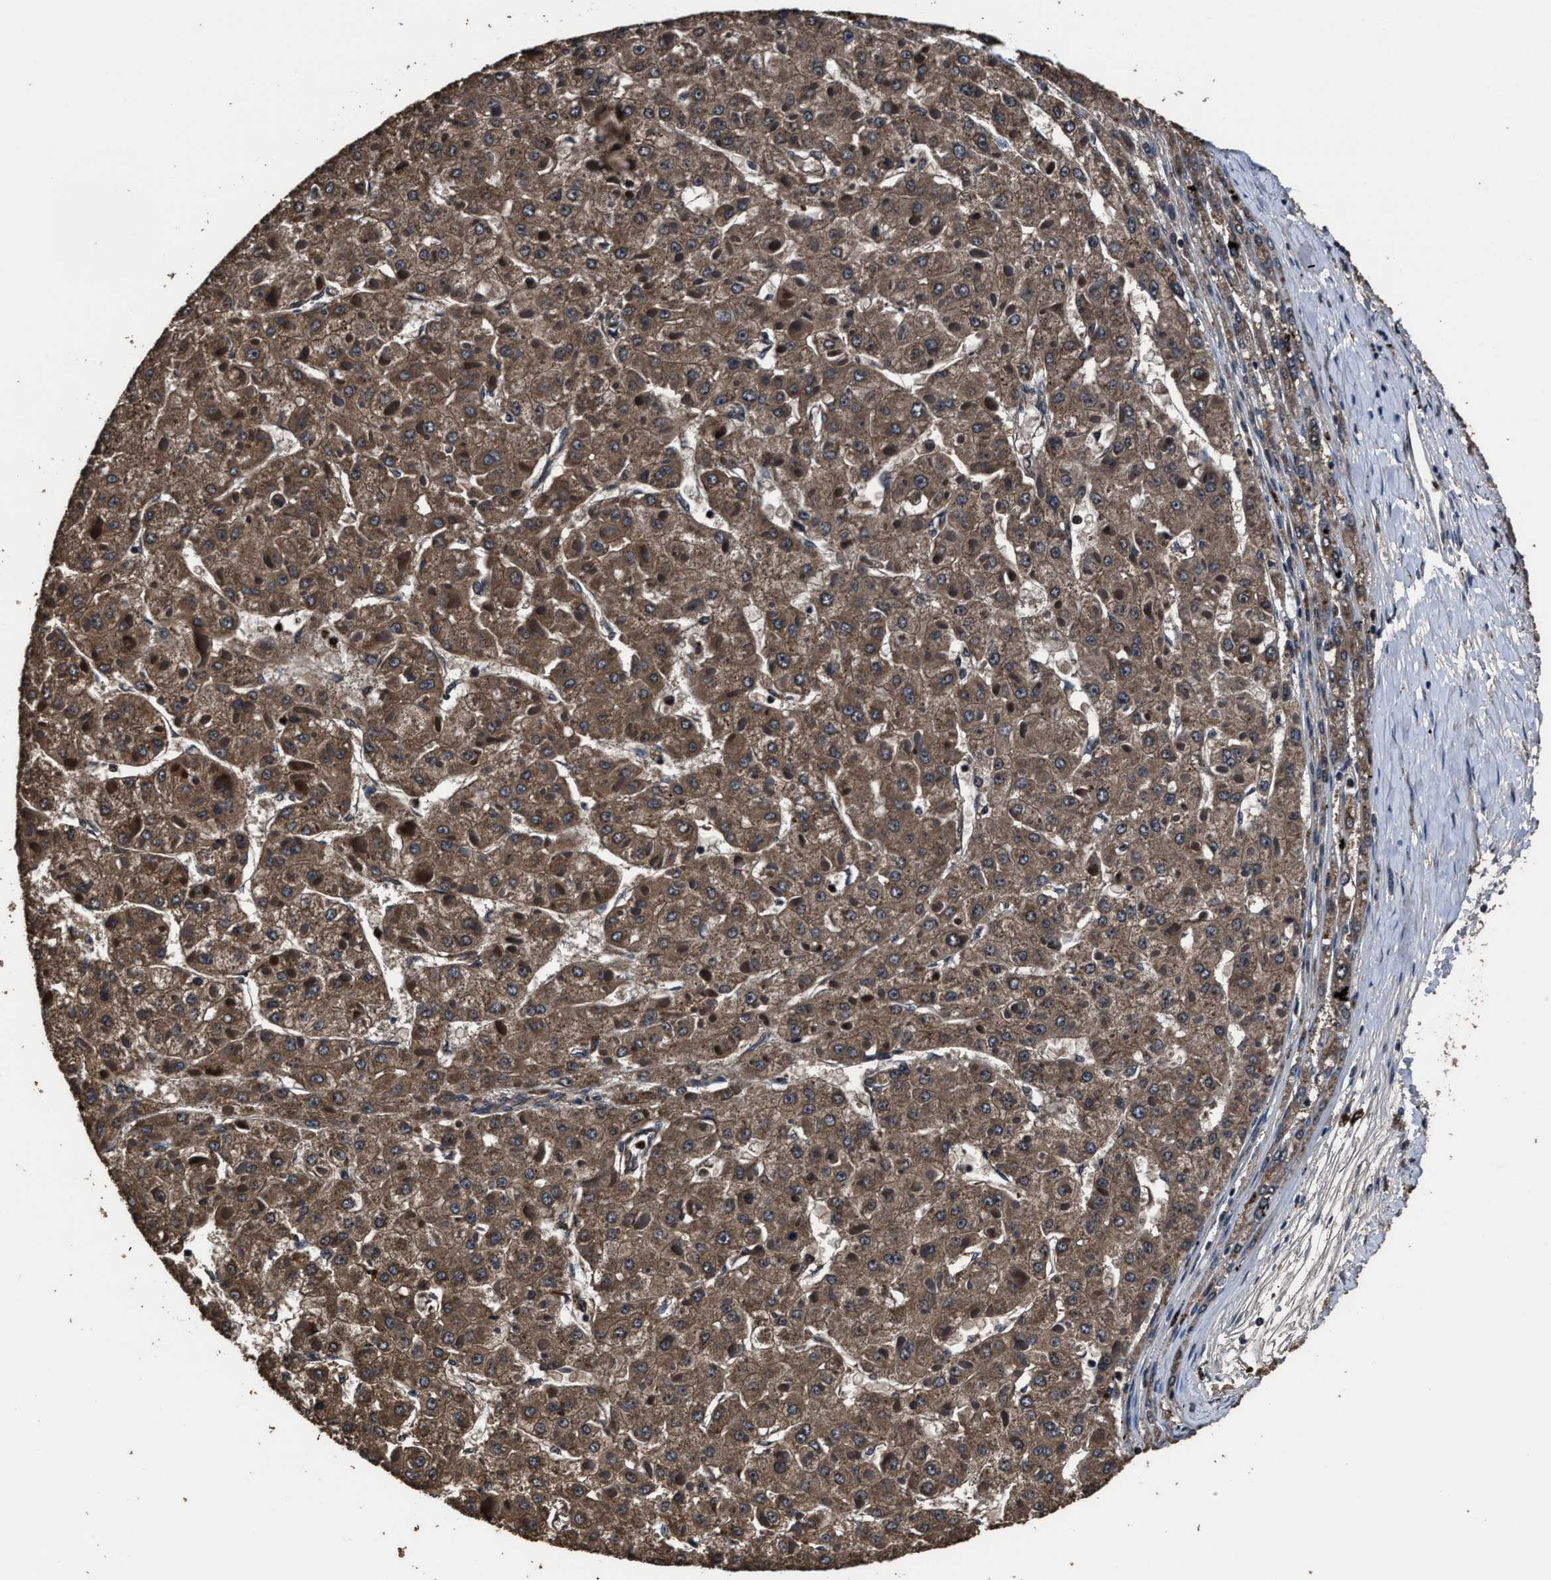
{"staining": {"intensity": "moderate", "quantity": ">75%", "location": "cytoplasmic/membranous"}, "tissue": "liver cancer", "cell_type": "Tumor cells", "image_type": "cancer", "snomed": [{"axis": "morphology", "description": "Carcinoma, Hepatocellular, NOS"}, {"axis": "topography", "description": "Liver"}], "caption": "Immunohistochemical staining of liver hepatocellular carcinoma demonstrates medium levels of moderate cytoplasmic/membranous protein expression in about >75% of tumor cells.", "gene": "RSBN1L", "patient": {"sex": "female", "age": 73}}